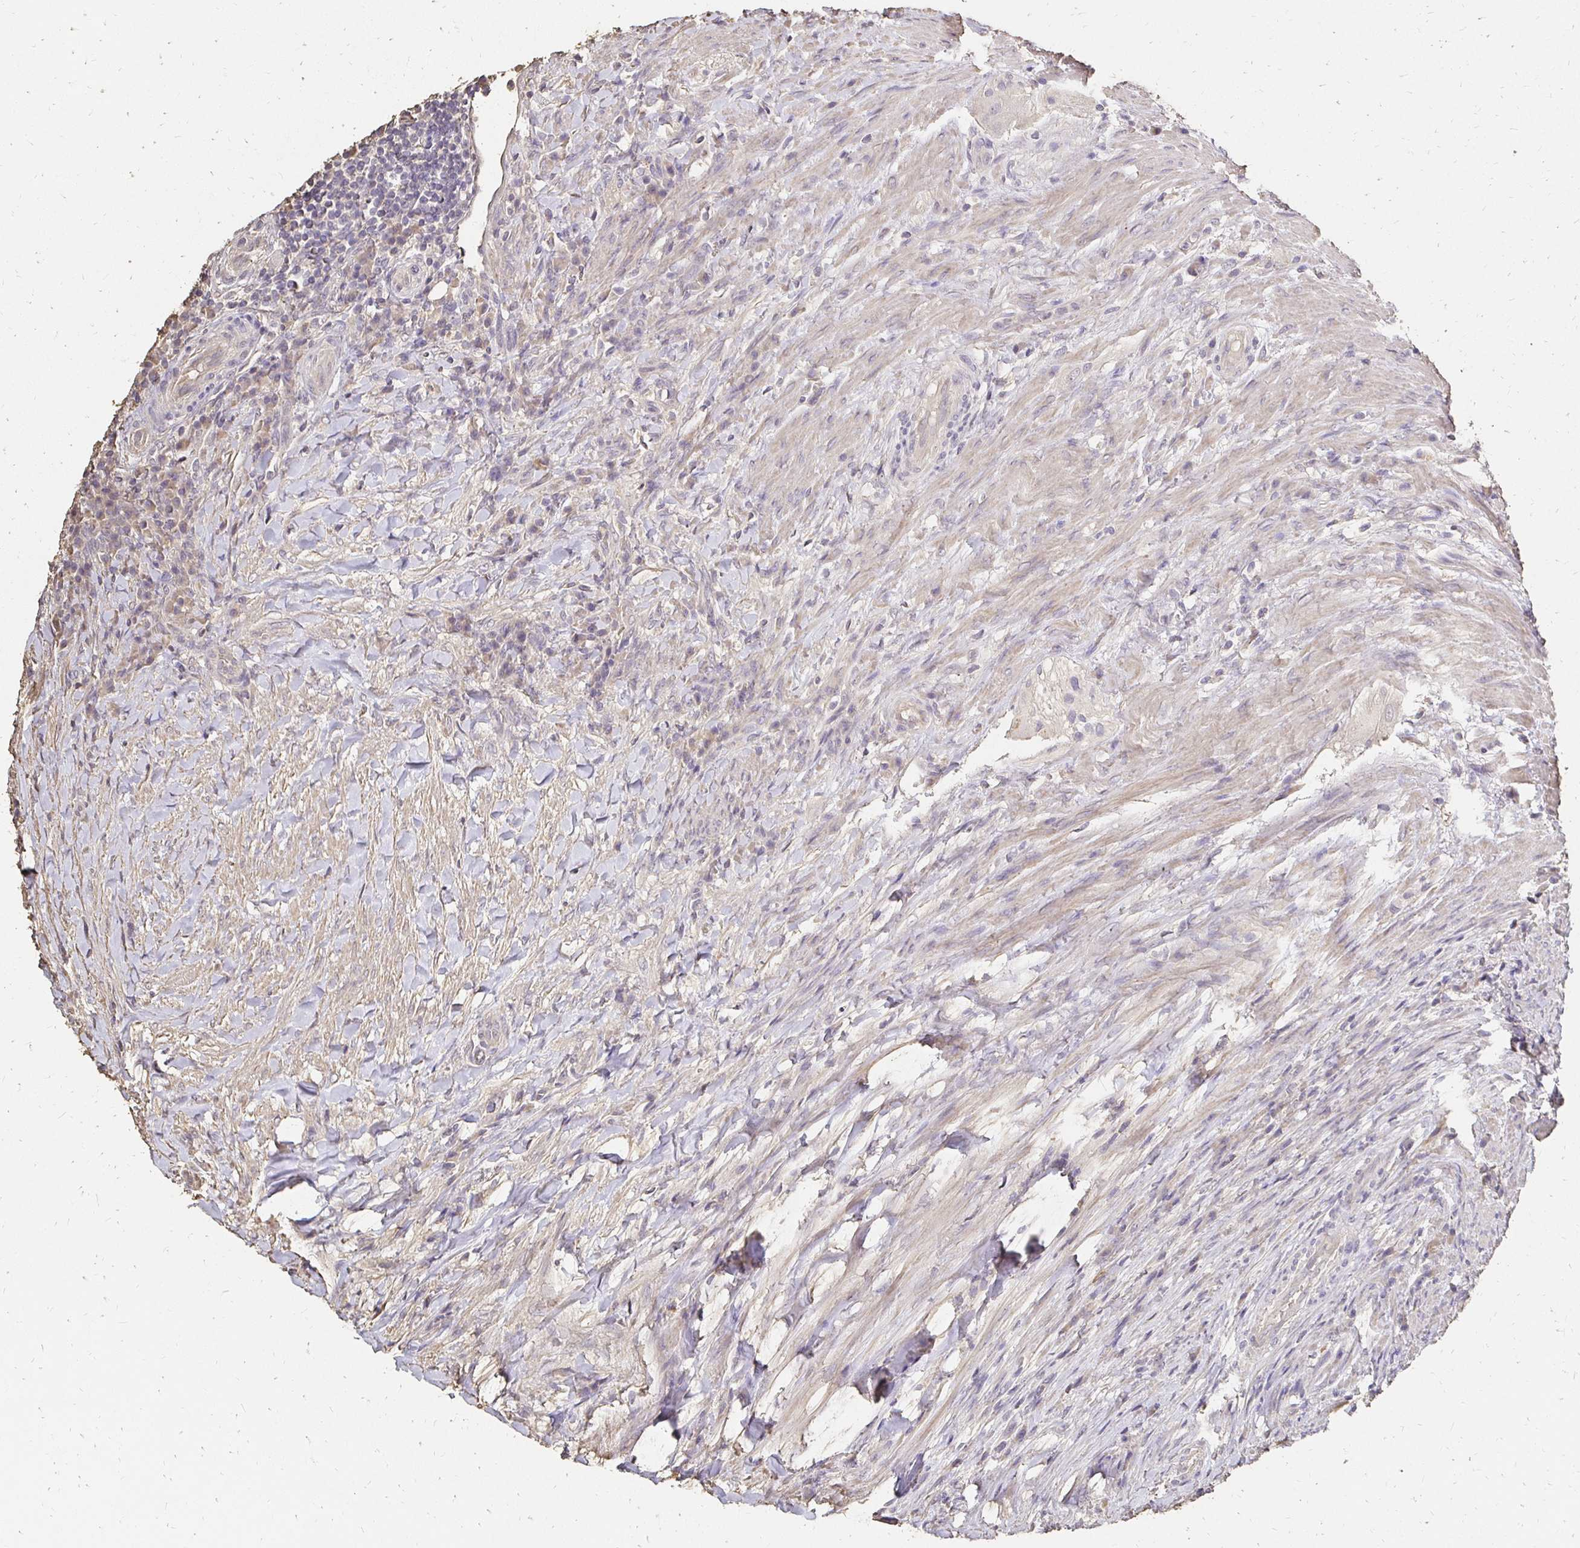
{"staining": {"intensity": "weak", "quantity": "25%-75%", "location": "cytoplasmic/membranous"}, "tissue": "colorectal cancer", "cell_type": "Tumor cells", "image_type": "cancer", "snomed": [{"axis": "morphology", "description": "Adenocarcinoma, NOS"}, {"axis": "topography", "description": "Colon"}], "caption": "This image exhibits colorectal cancer stained with immunohistochemistry to label a protein in brown. The cytoplasmic/membranous of tumor cells show weak positivity for the protein. Nuclei are counter-stained blue.", "gene": "UGT1A6", "patient": {"sex": "female", "age": 43}}